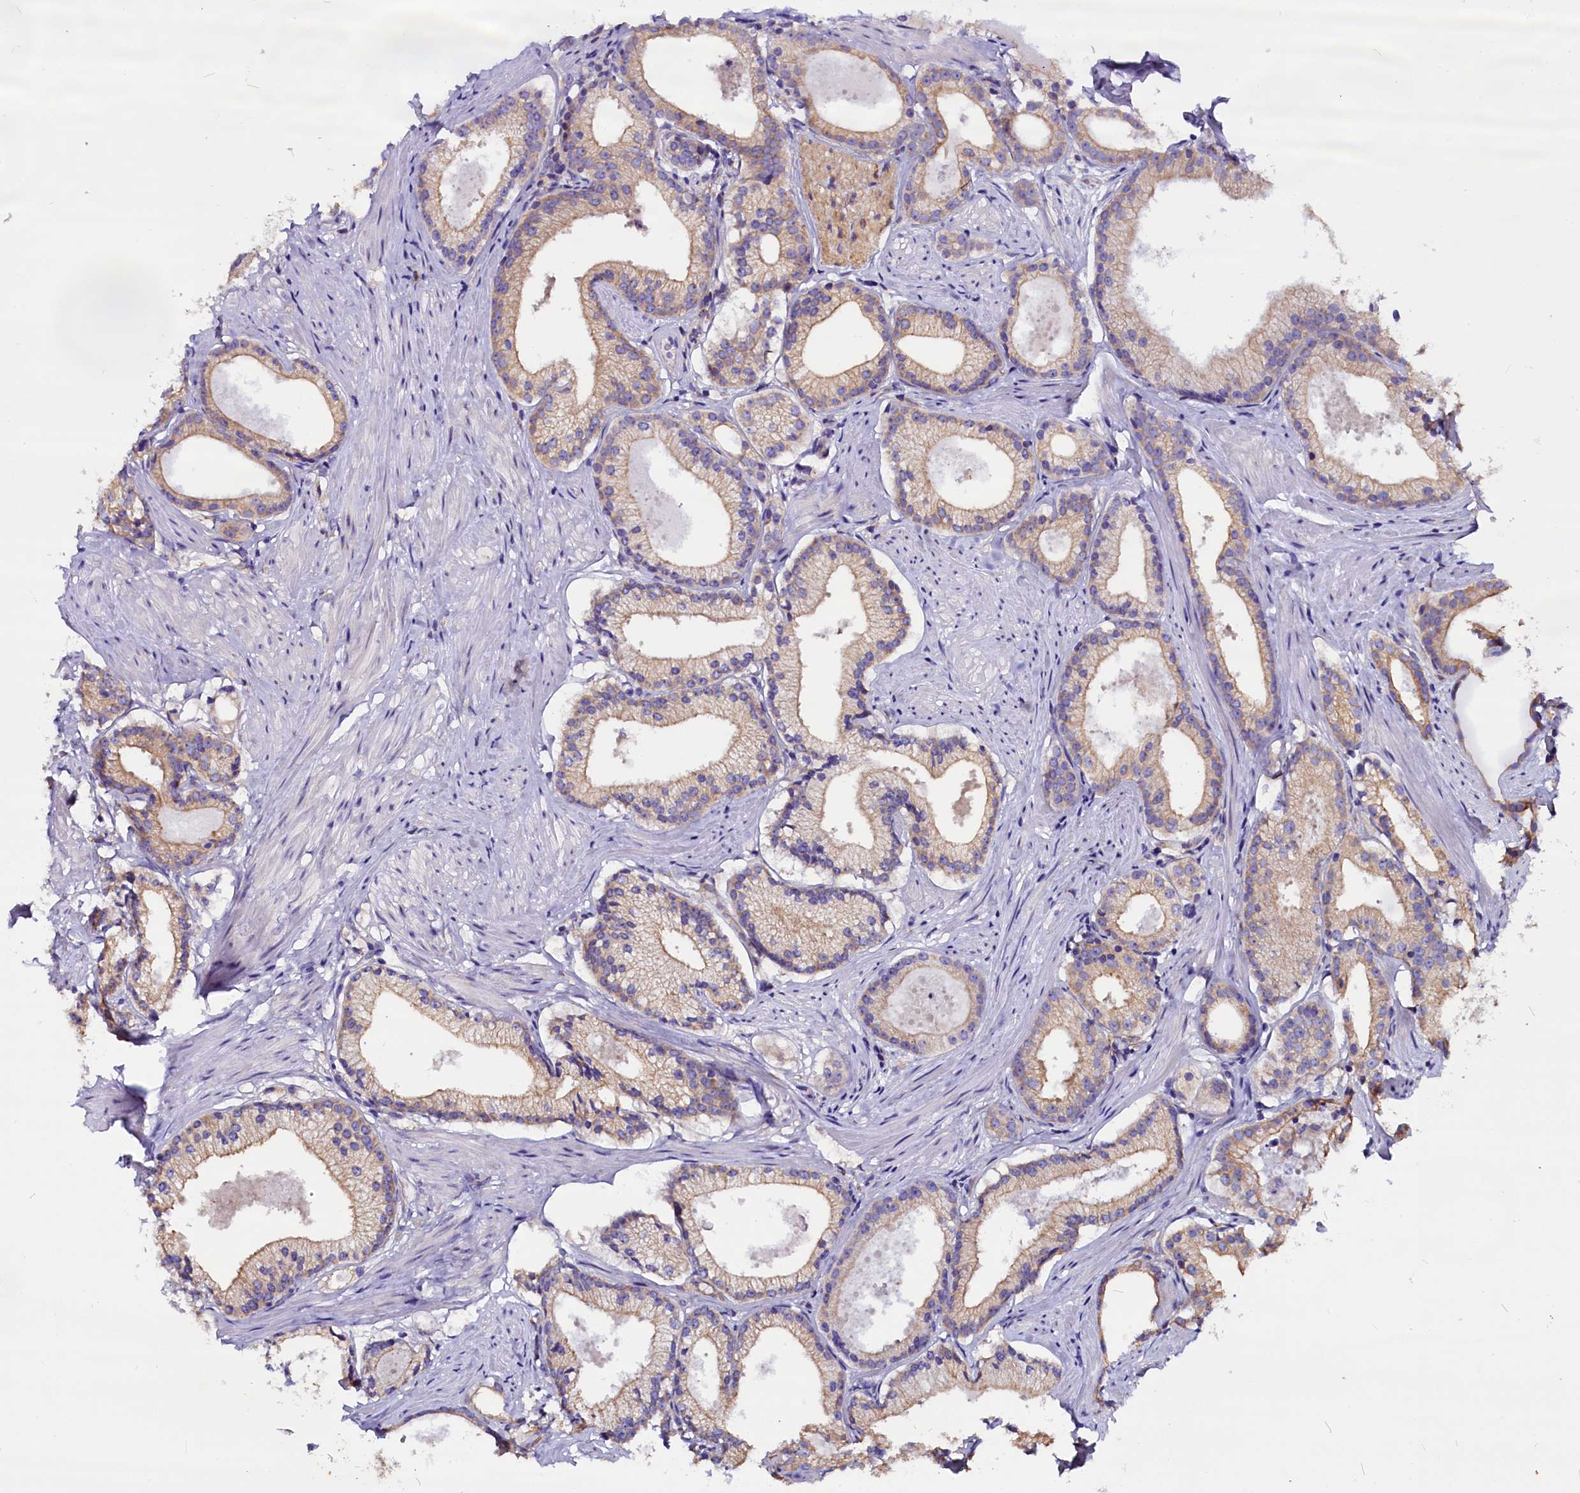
{"staining": {"intensity": "weak", "quantity": "25%-75%", "location": "cytoplasmic/membranous"}, "tissue": "prostate cancer", "cell_type": "Tumor cells", "image_type": "cancer", "snomed": [{"axis": "morphology", "description": "Adenocarcinoma, Low grade"}, {"axis": "topography", "description": "Prostate"}], "caption": "Immunohistochemistry photomicrograph of neoplastic tissue: low-grade adenocarcinoma (prostate) stained using immunohistochemistry (IHC) displays low levels of weak protein expression localized specifically in the cytoplasmic/membranous of tumor cells, appearing as a cytoplasmic/membranous brown color.", "gene": "CEP170", "patient": {"sex": "male", "age": 57}}